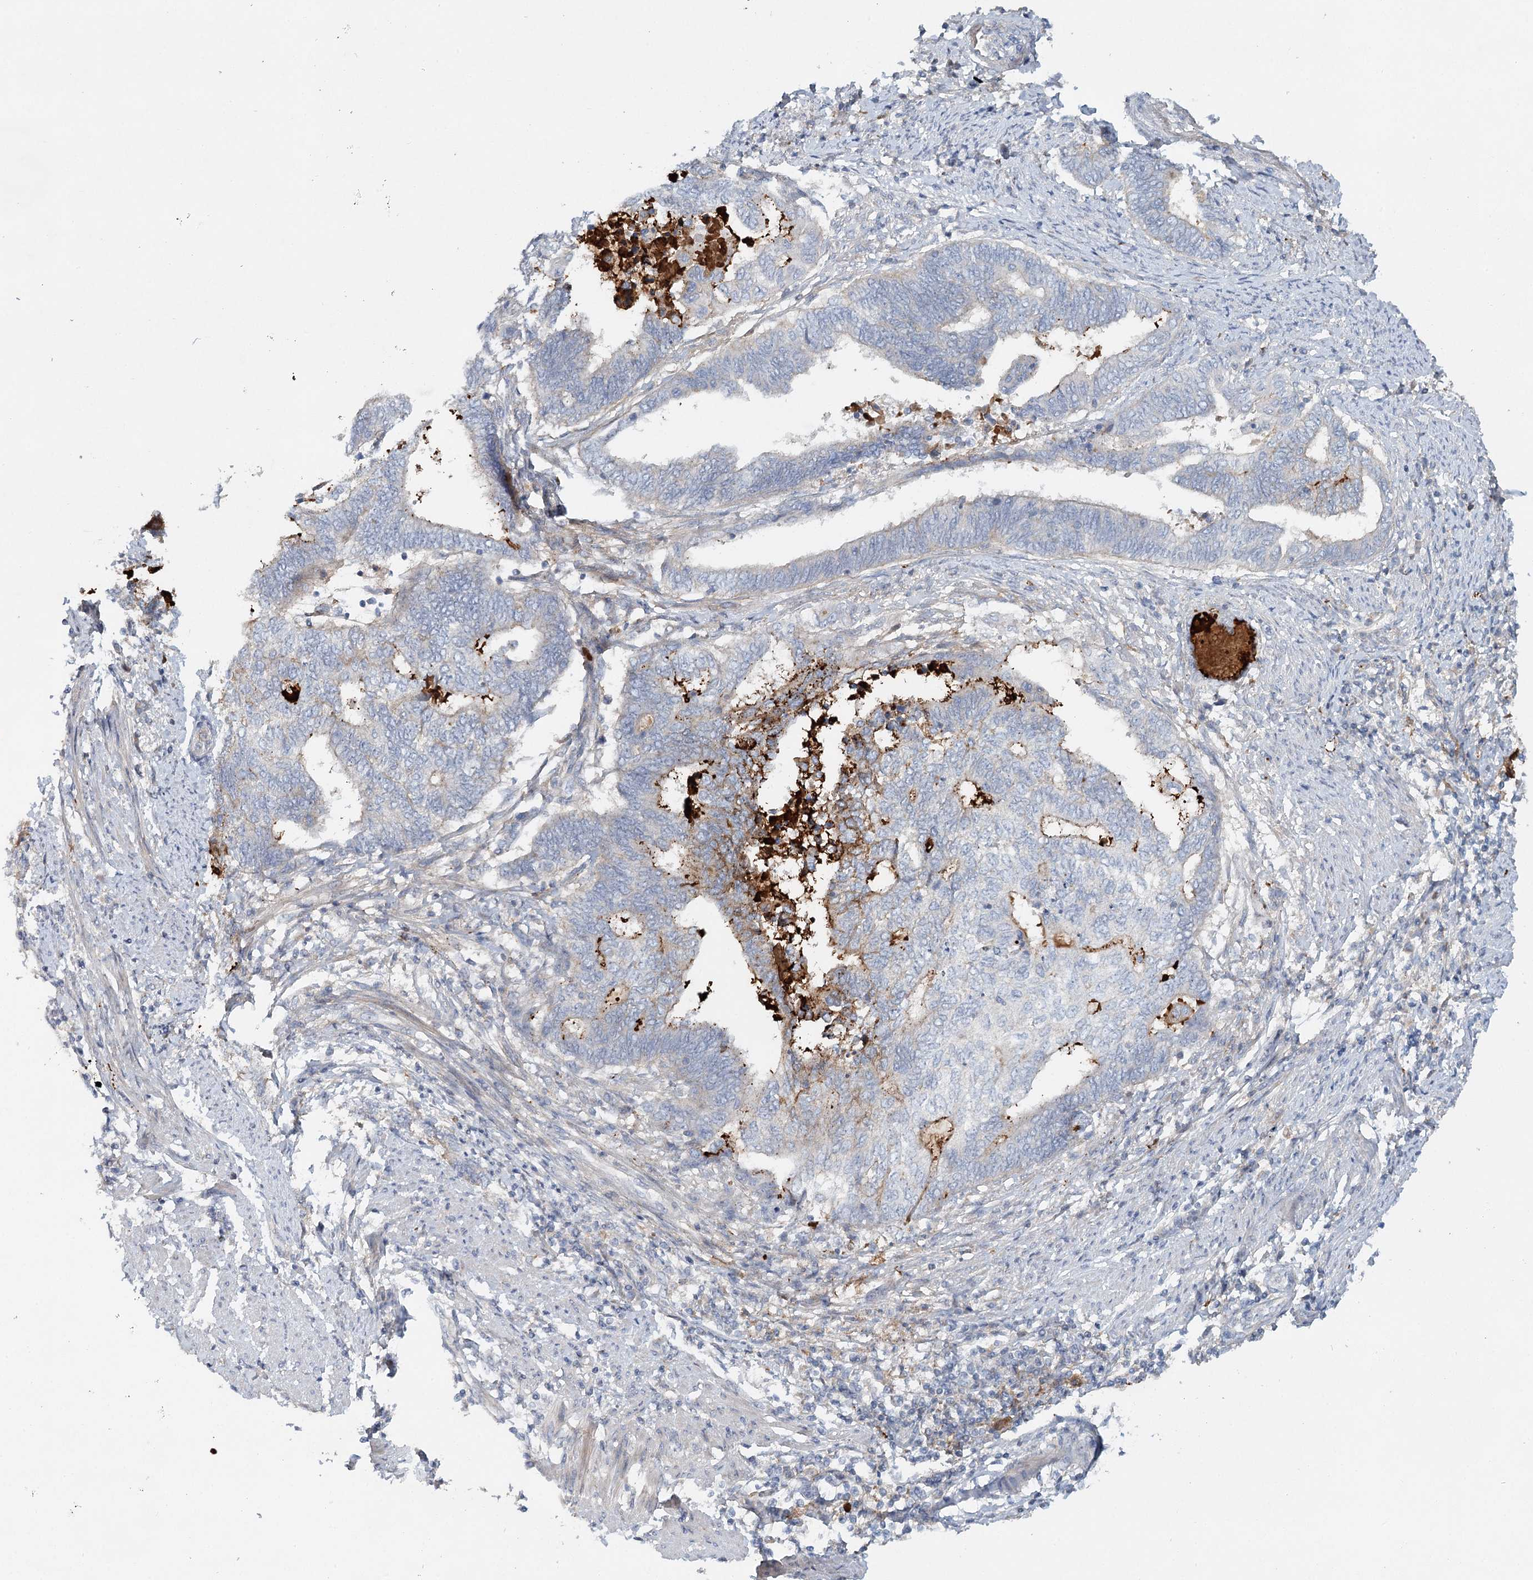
{"staining": {"intensity": "moderate", "quantity": "<25%", "location": "cytoplasmic/membranous"}, "tissue": "endometrial cancer", "cell_type": "Tumor cells", "image_type": "cancer", "snomed": [{"axis": "morphology", "description": "Adenocarcinoma, NOS"}, {"axis": "topography", "description": "Uterus"}, {"axis": "topography", "description": "Endometrium"}], "caption": "Adenocarcinoma (endometrial) stained with IHC displays moderate cytoplasmic/membranous staining in about <25% of tumor cells.", "gene": "ALKBH8", "patient": {"sex": "female", "age": 70}}